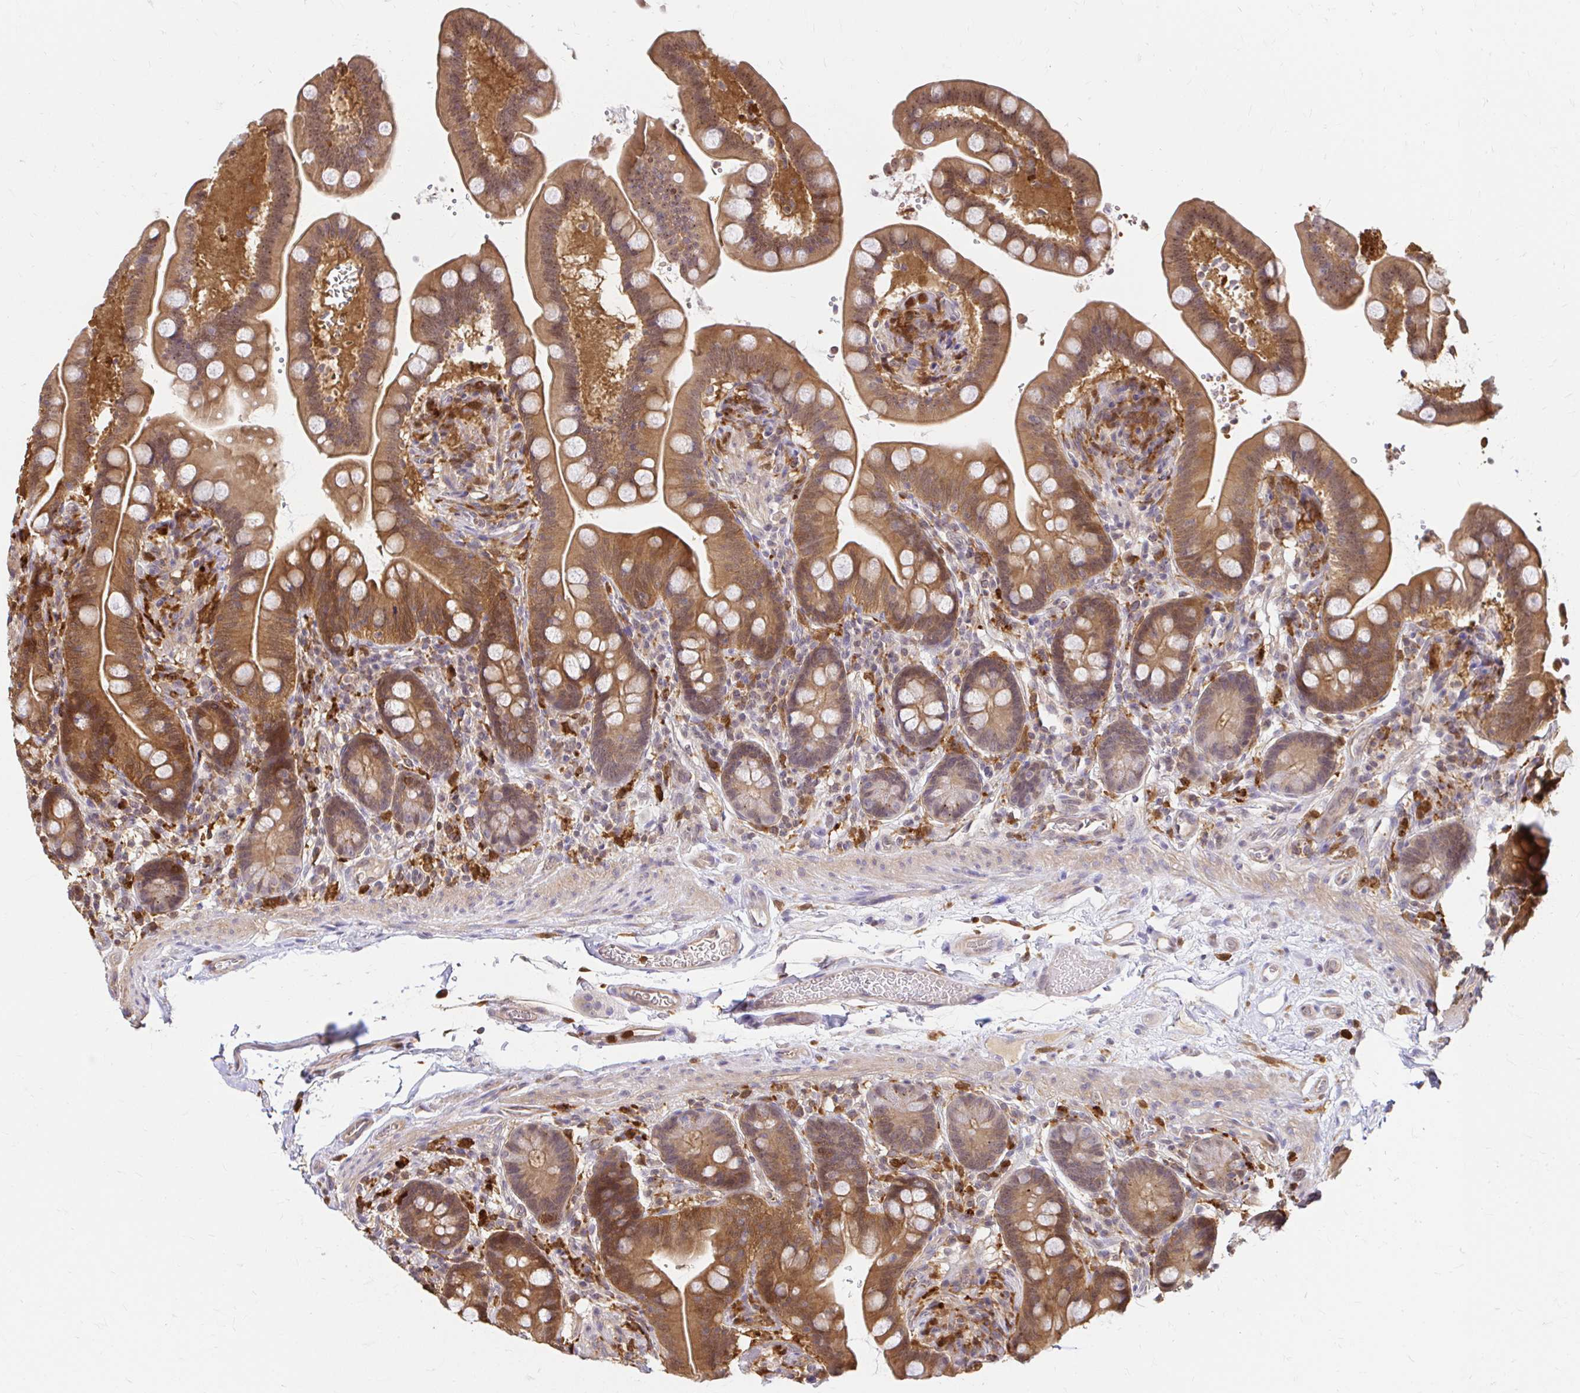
{"staining": {"intensity": "weak", "quantity": ">75%", "location": "cytoplasmic/membranous"}, "tissue": "colon", "cell_type": "Endothelial cells", "image_type": "normal", "snomed": [{"axis": "morphology", "description": "Normal tissue, NOS"}, {"axis": "topography", "description": "Smooth muscle"}, {"axis": "topography", "description": "Colon"}], "caption": "IHC (DAB (3,3'-diaminobenzidine)) staining of unremarkable human colon demonstrates weak cytoplasmic/membranous protein expression in about >75% of endothelial cells.", "gene": "PYCARD", "patient": {"sex": "male", "age": 73}}